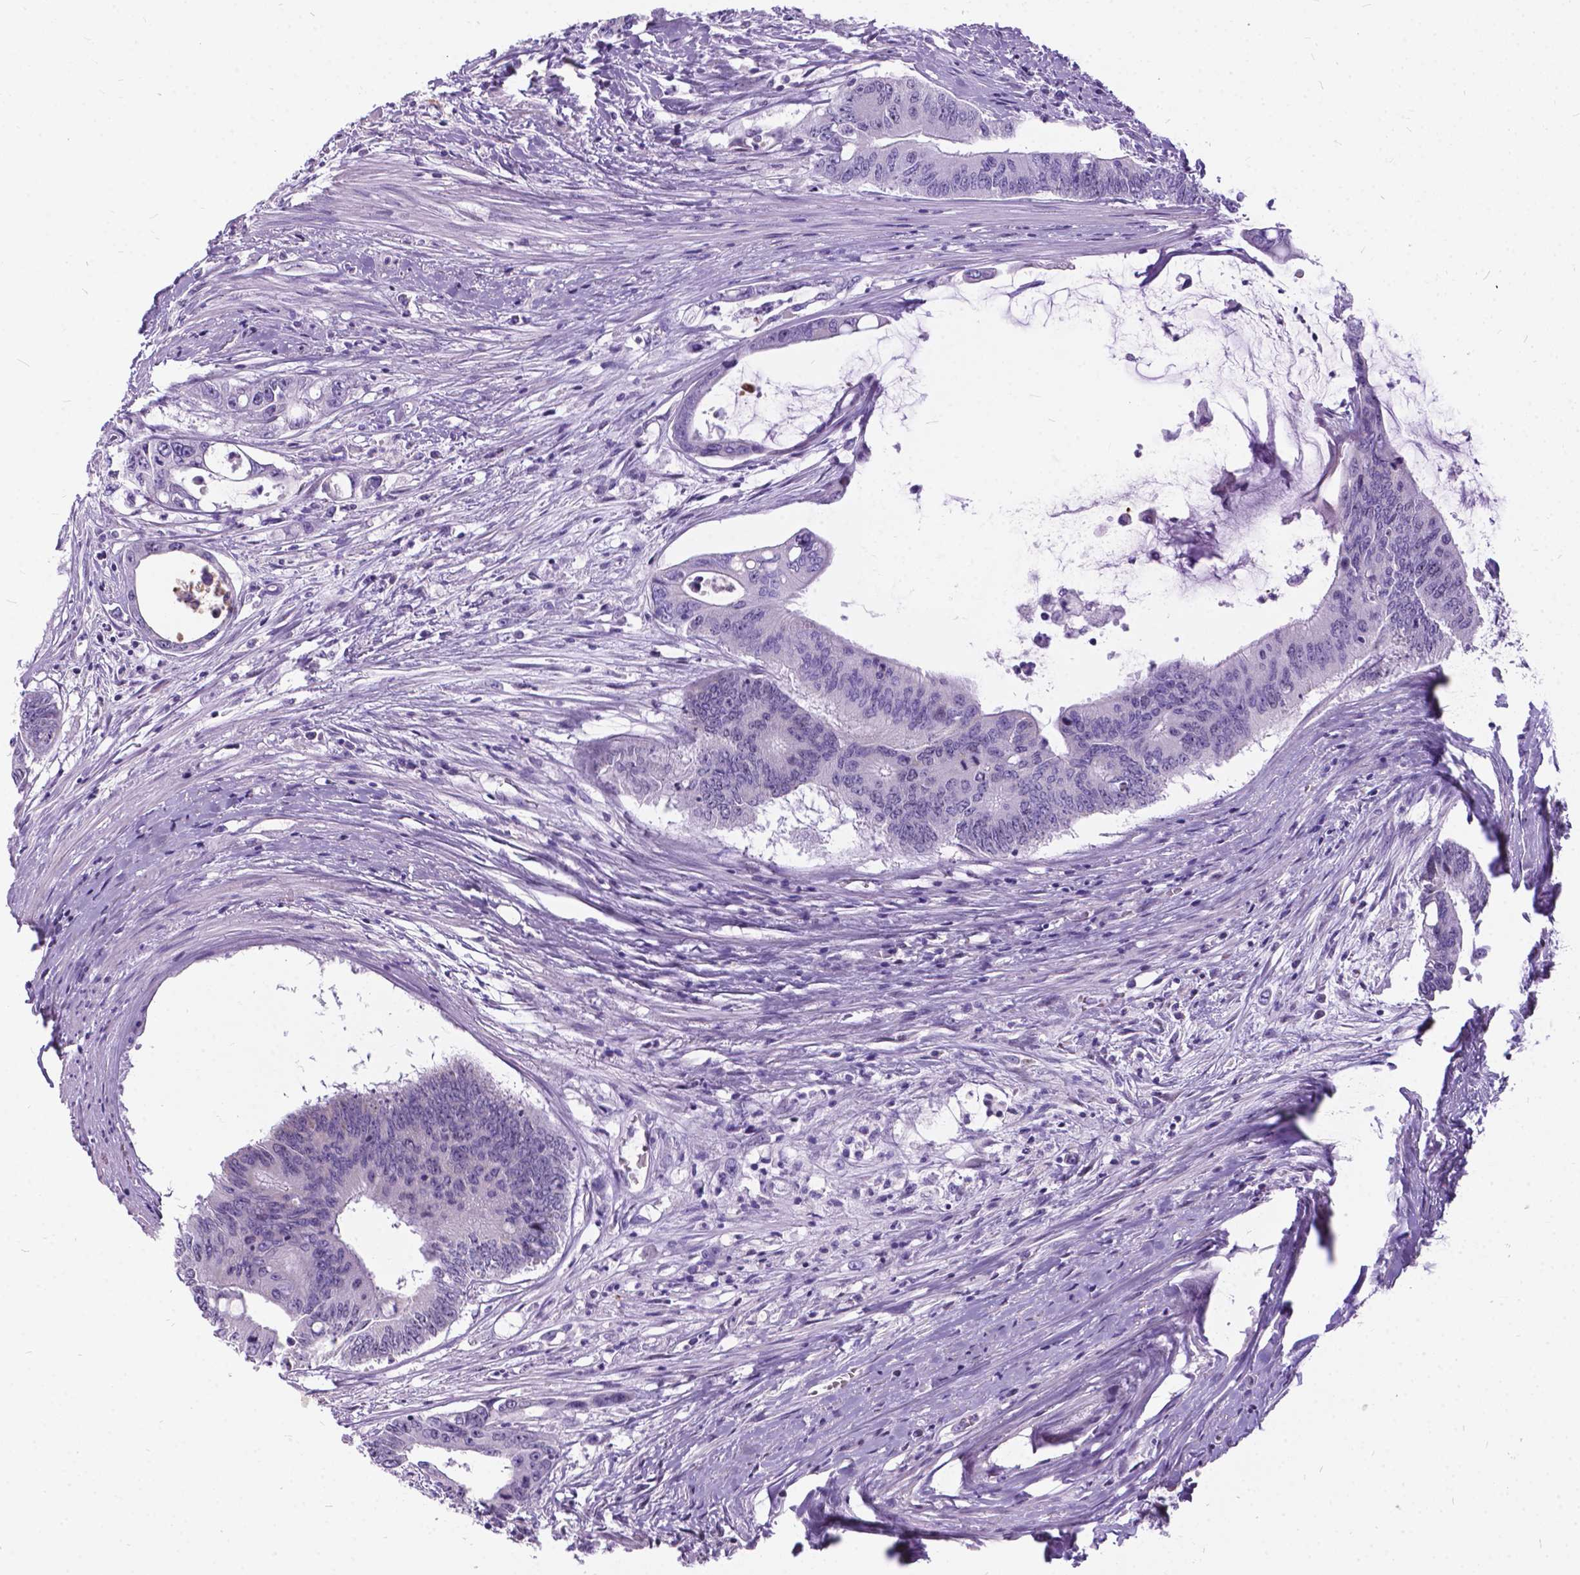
{"staining": {"intensity": "negative", "quantity": "none", "location": "none"}, "tissue": "colorectal cancer", "cell_type": "Tumor cells", "image_type": "cancer", "snomed": [{"axis": "morphology", "description": "Adenocarcinoma, NOS"}, {"axis": "topography", "description": "Rectum"}], "caption": "Tumor cells show no significant staining in colorectal cancer (adenocarcinoma). (Stains: DAB IHC with hematoxylin counter stain, Microscopy: brightfield microscopy at high magnification).", "gene": "BSND", "patient": {"sex": "male", "age": 59}}